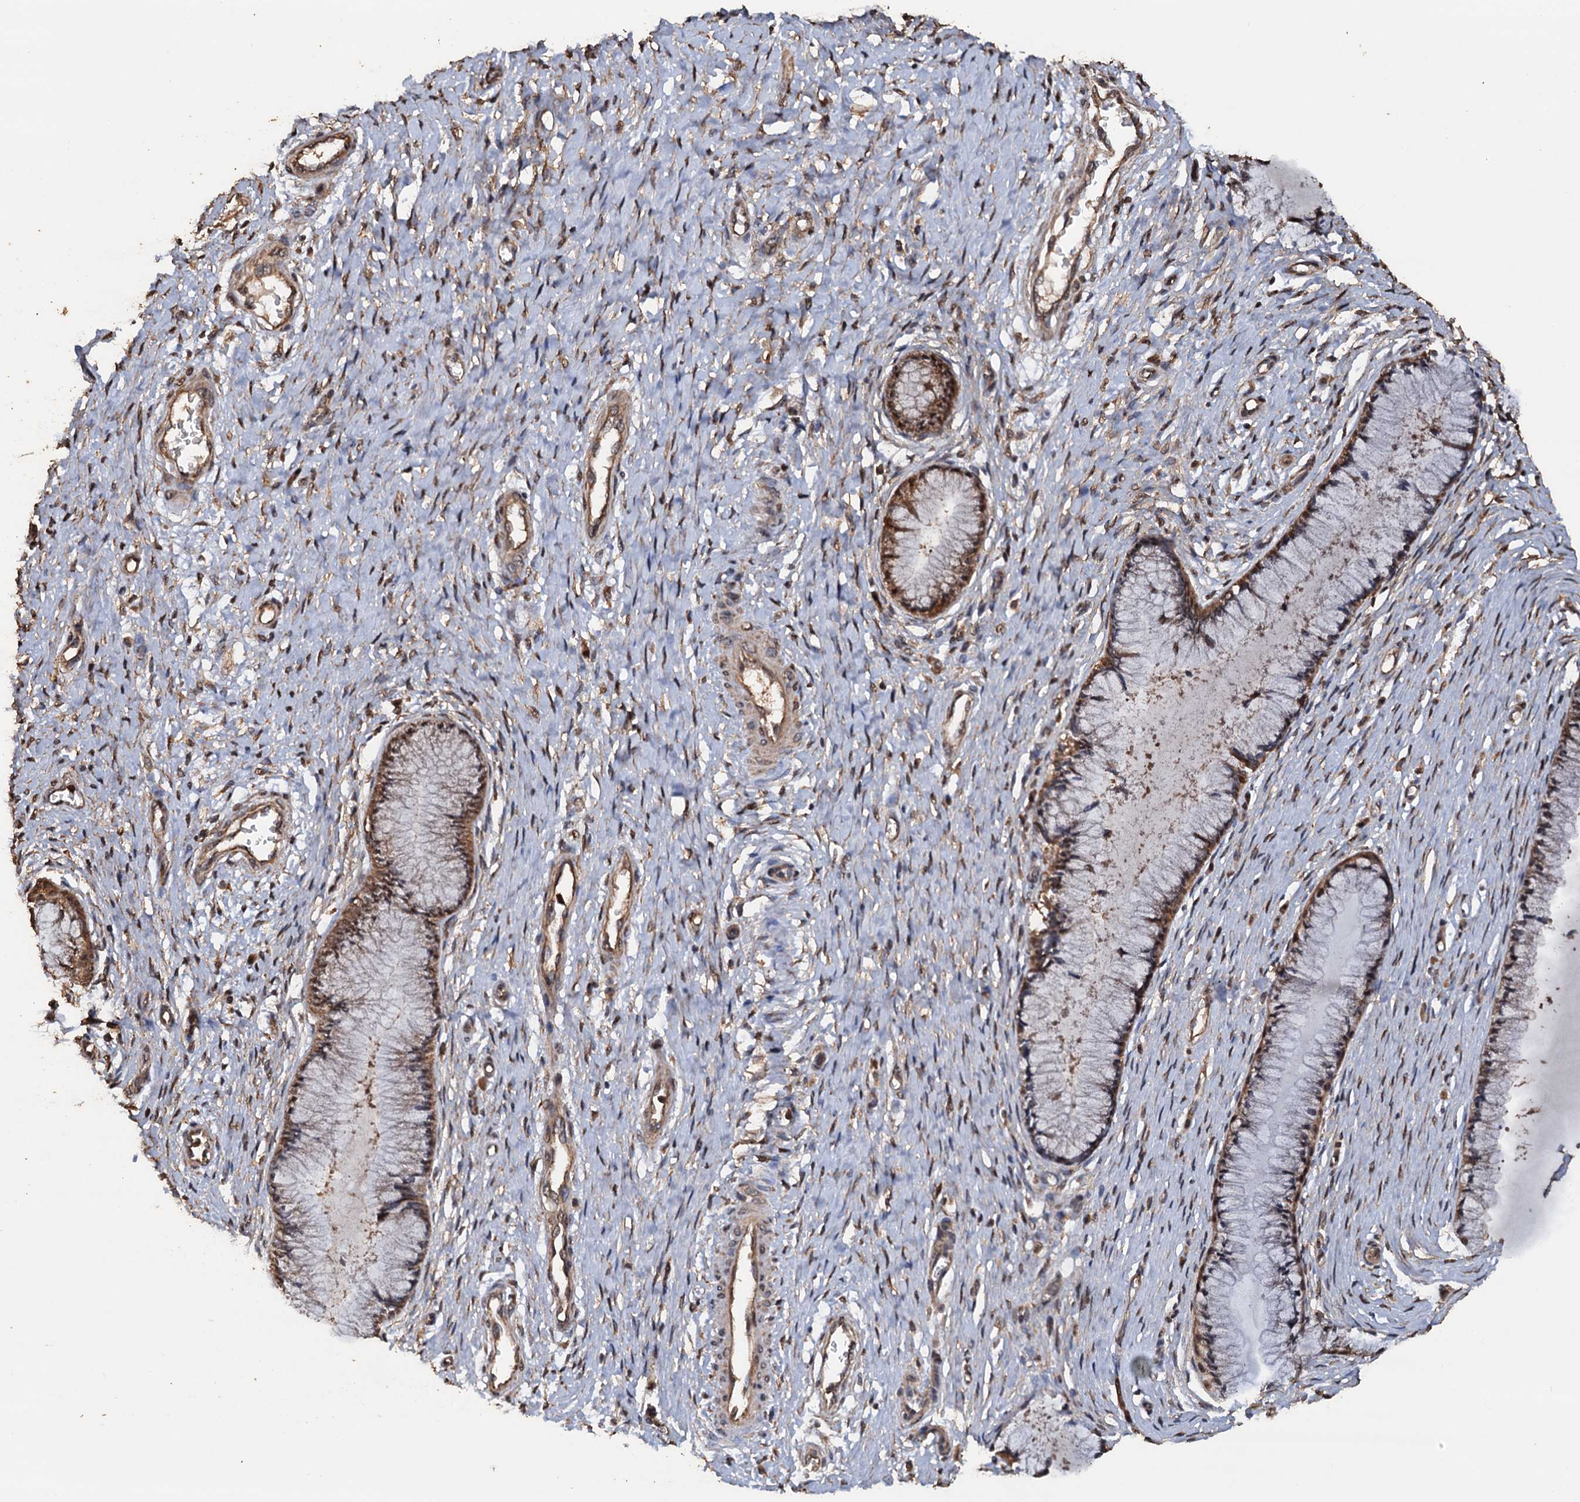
{"staining": {"intensity": "moderate", "quantity": ">75%", "location": "cytoplasmic/membranous"}, "tissue": "cervix", "cell_type": "Glandular cells", "image_type": "normal", "snomed": [{"axis": "morphology", "description": "Normal tissue, NOS"}, {"axis": "topography", "description": "Cervix"}], "caption": "IHC micrograph of unremarkable cervix stained for a protein (brown), which demonstrates medium levels of moderate cytoplasmic/membranous positivity in approximately >75% of glandular cells.", "gene": "PSMD9", "patient": {"sex": "female", "age": 55}}